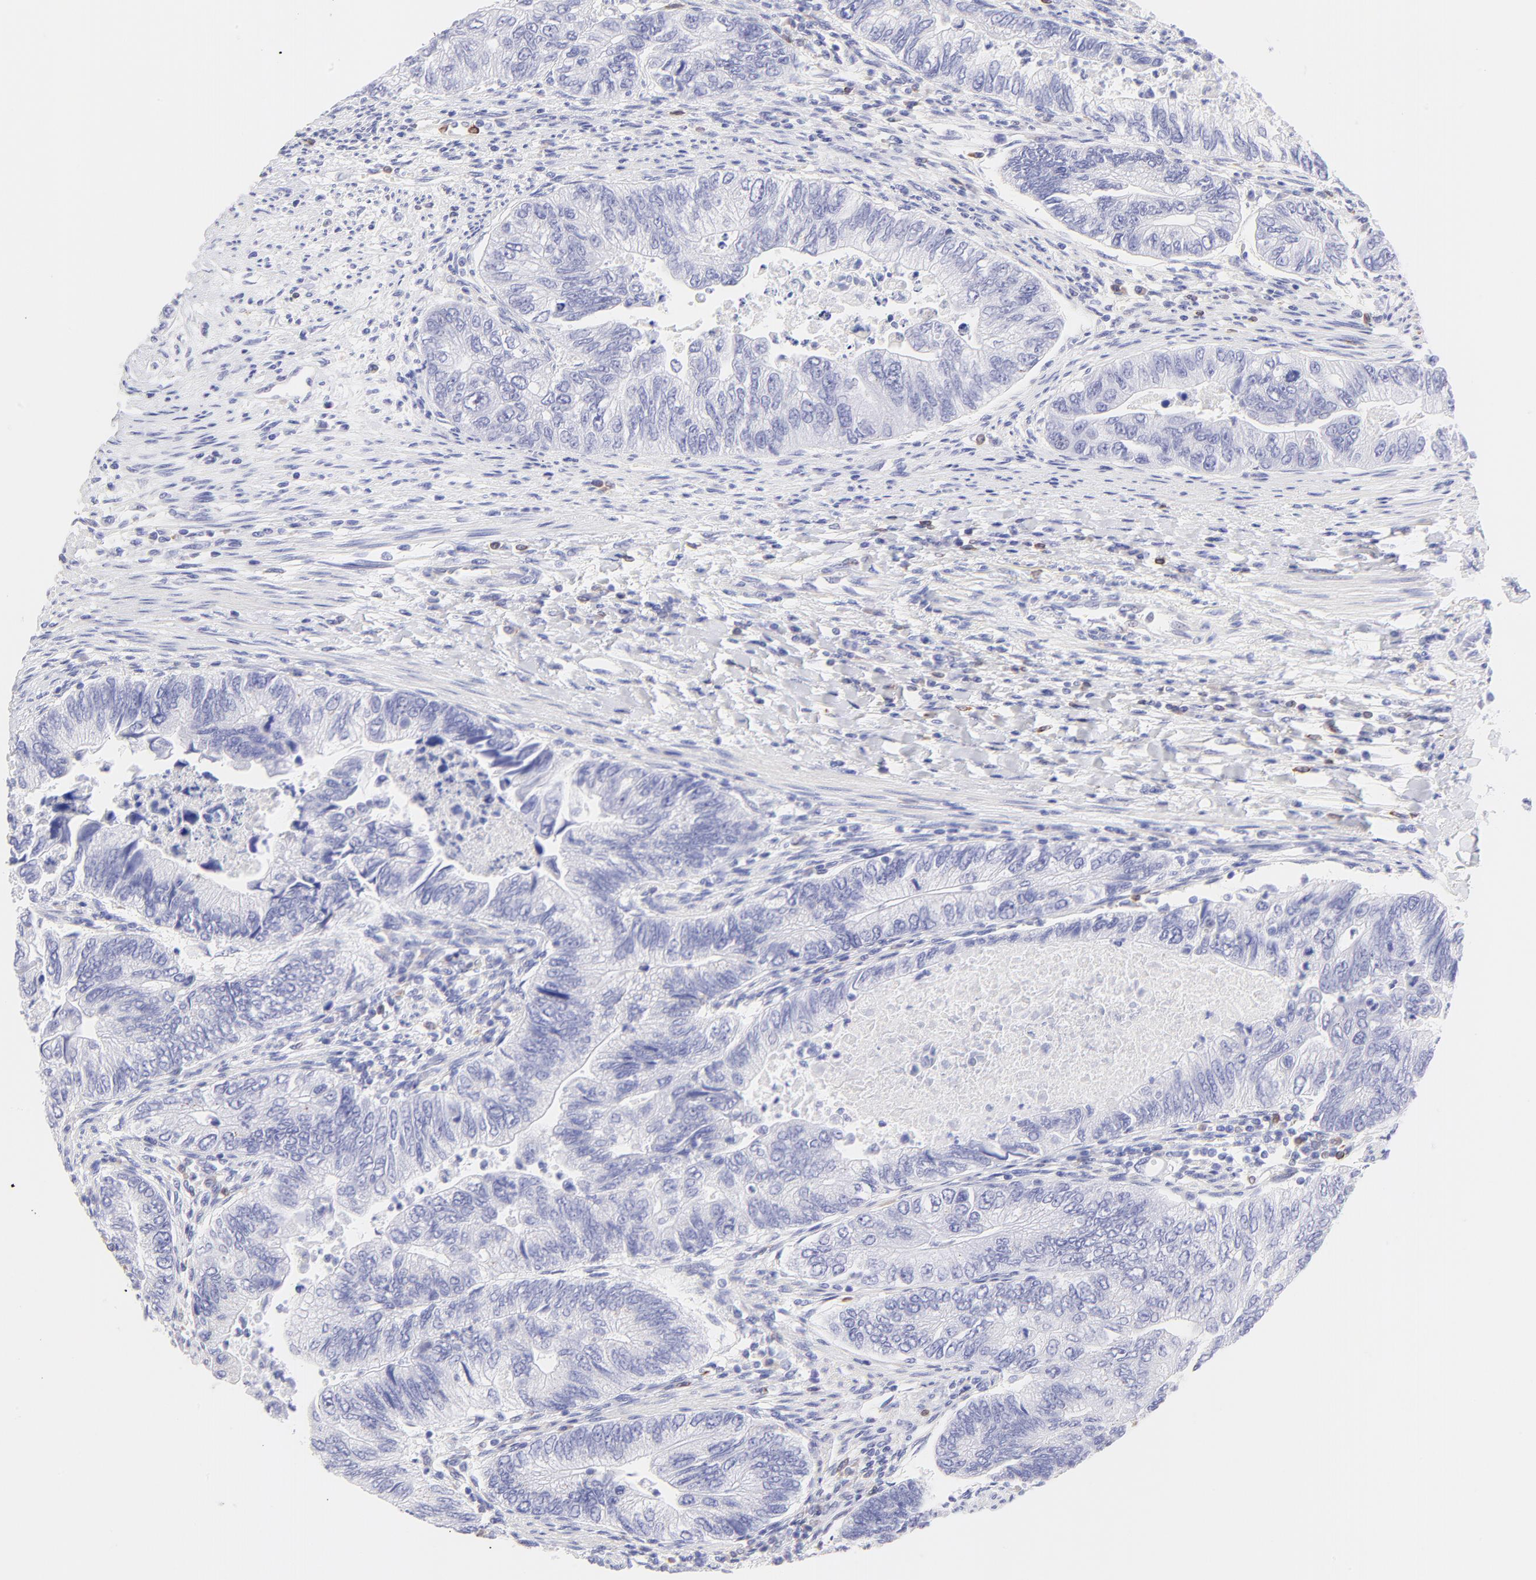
{"staining": {"intensity": "negative", "quantity": "none", "location": "none"}, "tissue": "colorectal cancer", "cell_type": "Tumor cells", "image_type": "cancer", "snomed": [{"axis": "morphology", "description": "Adenocarcinoma, NOS"}, {"axis": "topography", "description": "Colon"}], "caption": "Immunohistochemistry micrograph of adenocarcinoma (colorectal) stained for a protein (brown), which shows no expression in tumor cells. (Stains: DAB (3,3'-diaminobenzidine) immunohistochemistry with hematoxylin counter stain, Microscopy: brightfield microscopy at high magnification).", "gene": "IRAG2", "patient": {"sex": "female", "age": 11}}